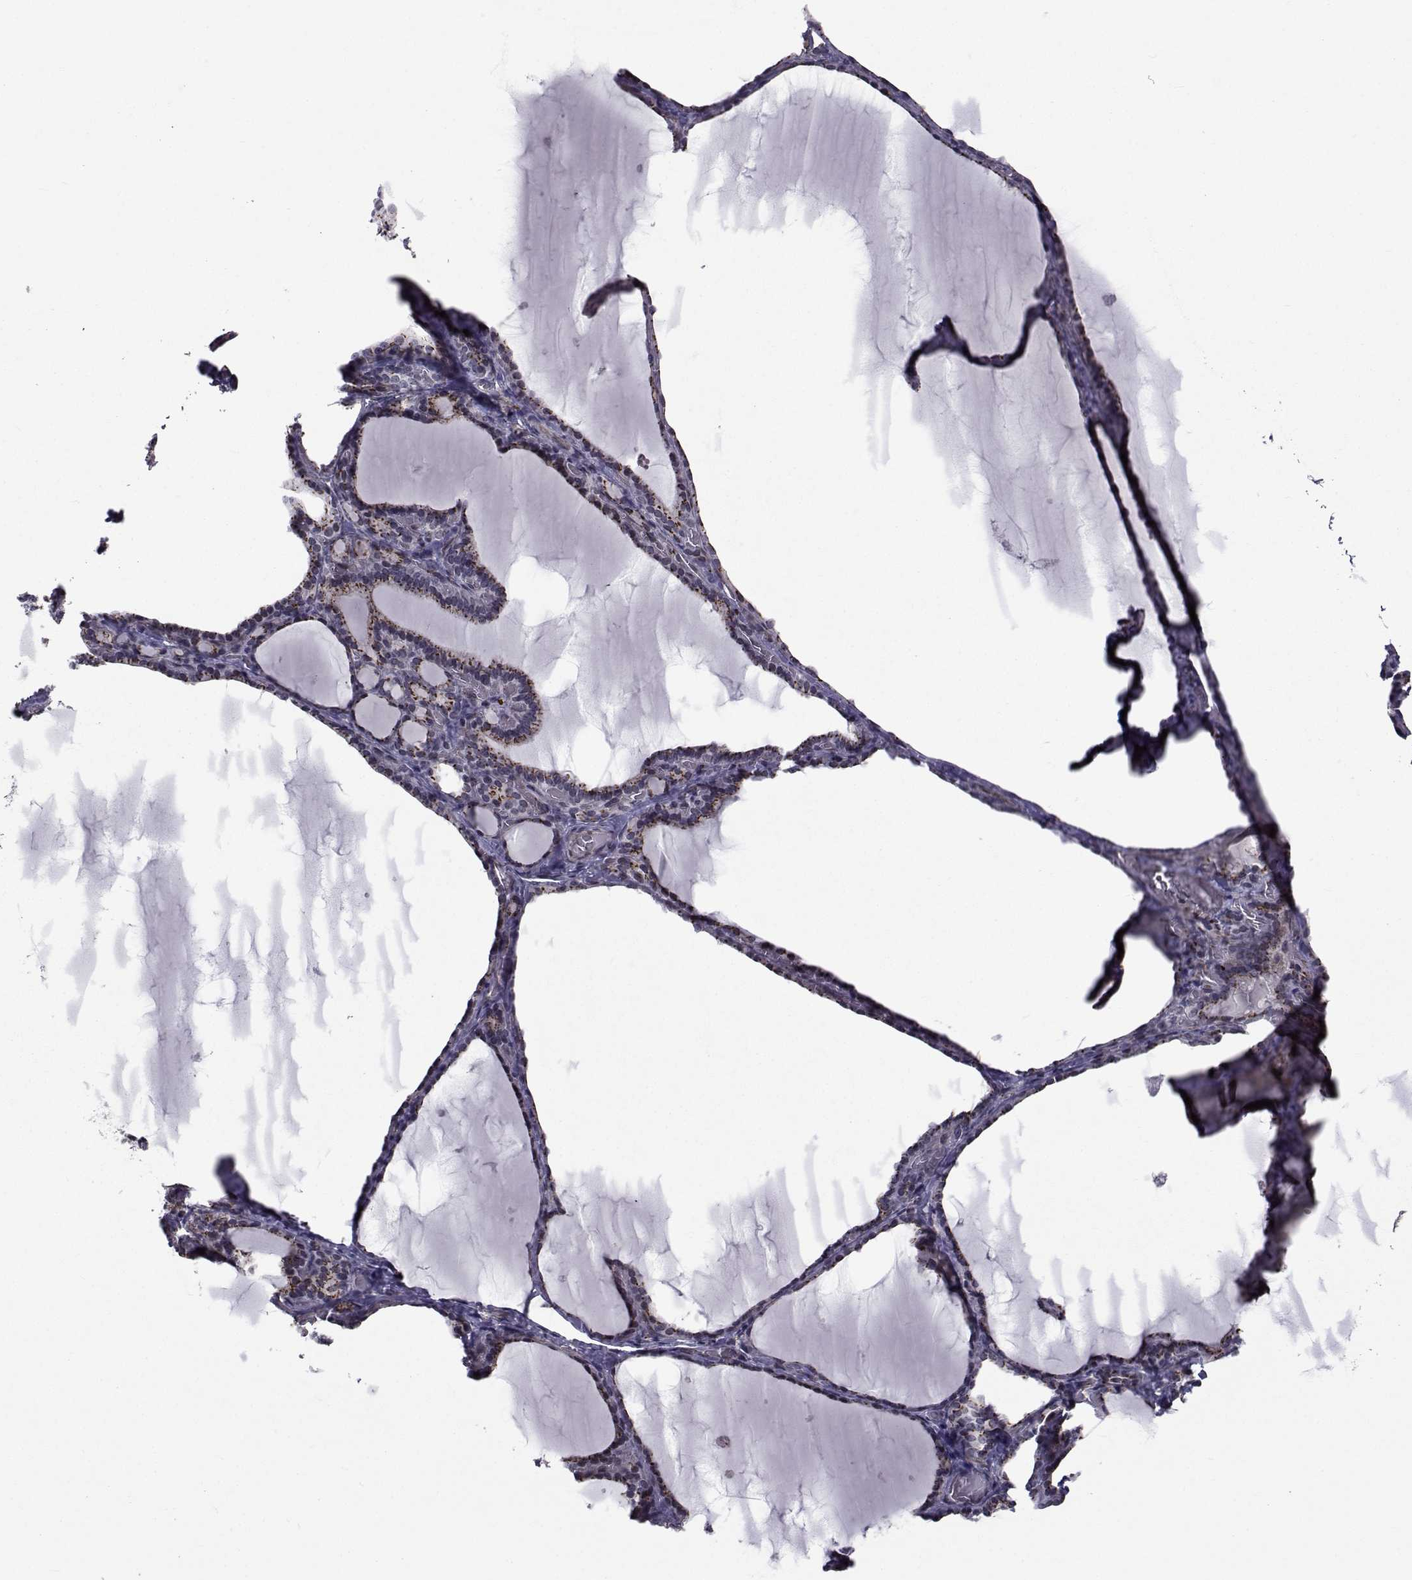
{"staining": {"intensity": "moderate", "quantity": "25%-75%", "location": "cytoplasmic/membranous"}, "tissue": "thyroid gland", "cell_type": "Glandular cells", "image_type": "normal", "snomed": [{"axis": "morphology", "description": "Normal tissue, NOS"}, {"axis": "morphology", "description": "Hyperplasia, NOS"}, {"axis": "topography", "description": "Thyroid gland"}], "caption": "Immunohistochemical staining of benign thyroid gland exhibits medium levels of moderate cytoplasmic/membranous expression in about 25%-75% of glandular cells. Using DAB (brown) and hematoxylin (blue) stains, captured at high magnification using brightfield microscopy.", "gene": "ATP6V1C2", "patient": {"sex": "female", "age": 27}}